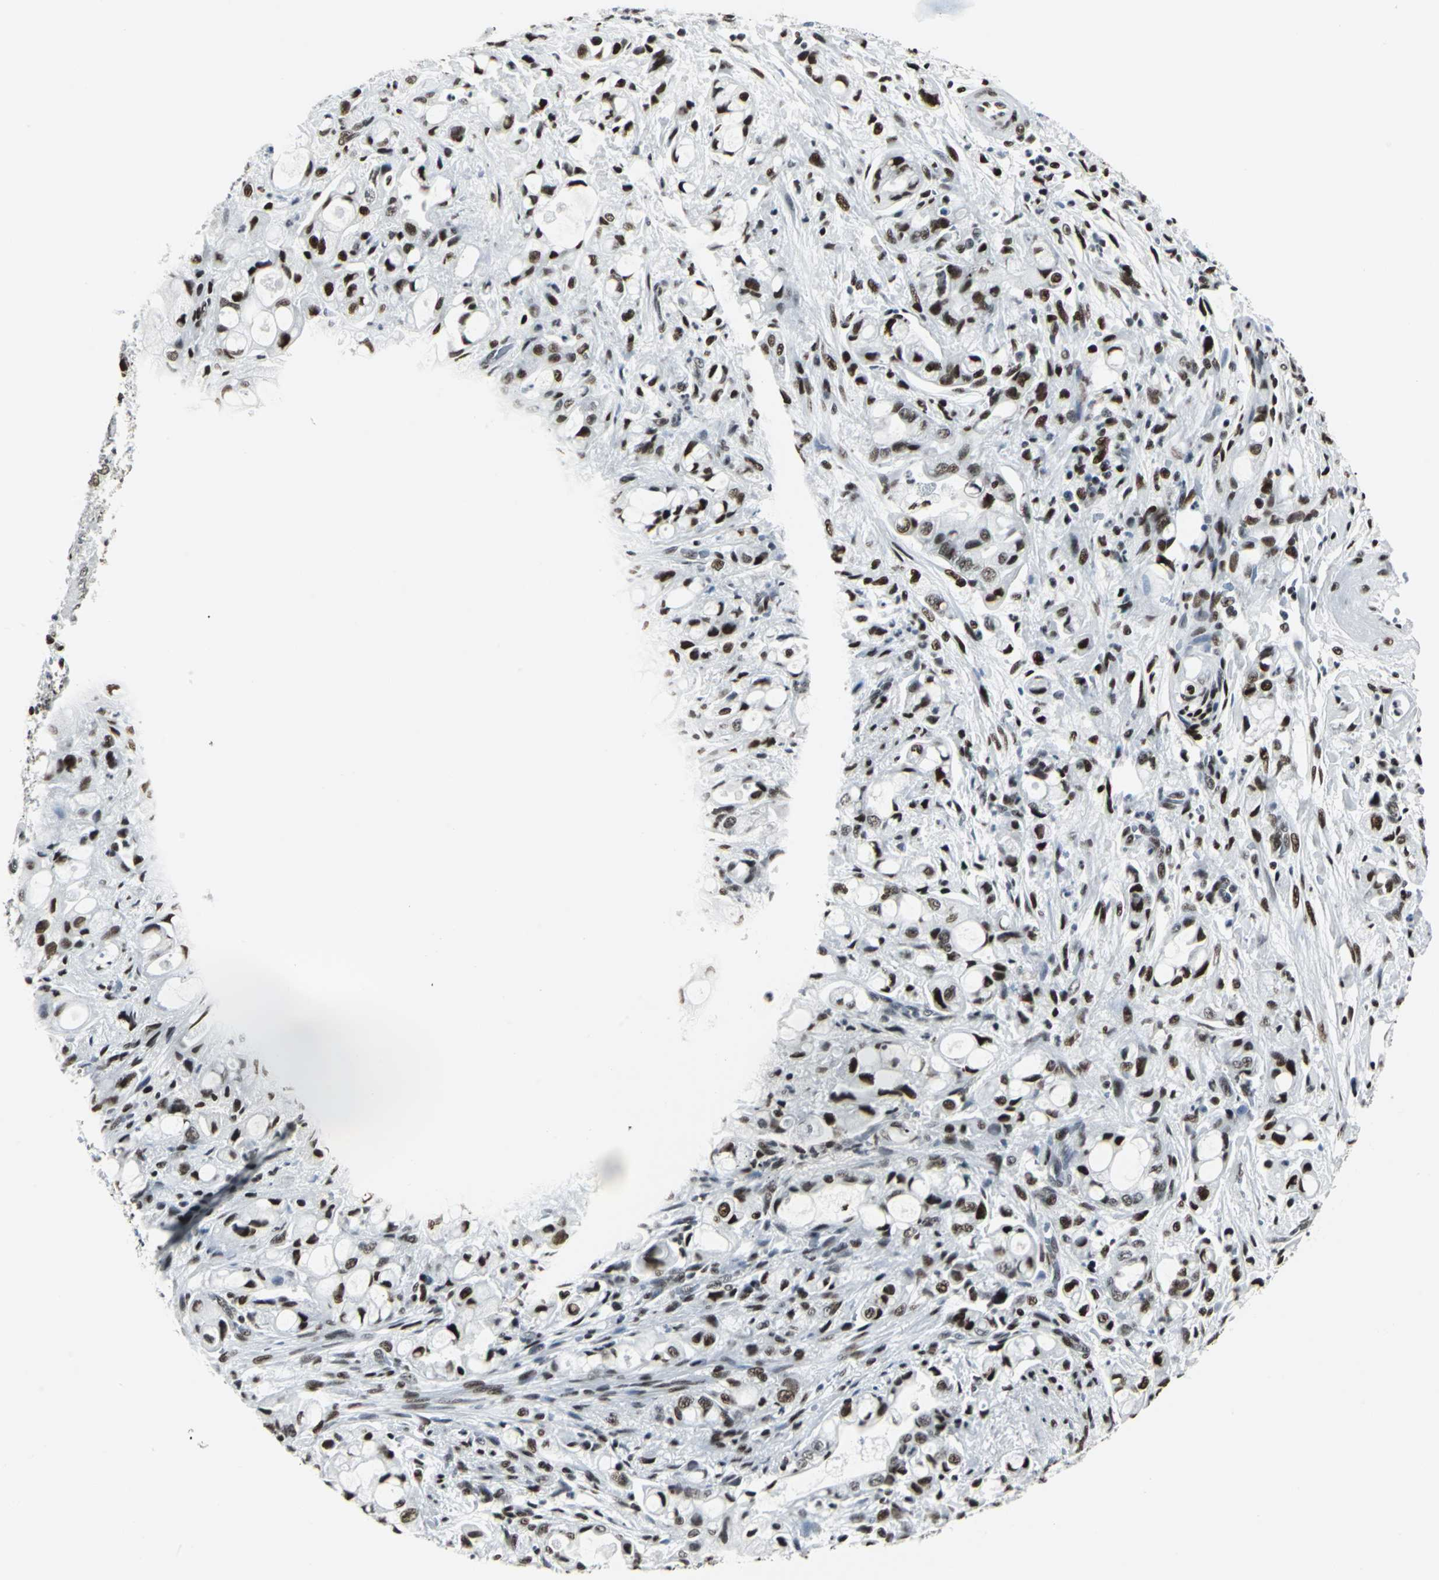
{"staining": {"intensity": "strong", "quantity": ">75%", "location": "nuclear"}, "tissue": "pancreatic cancer", "cell_type": "Tumor cells", "image_type": "cancer", "snomed": [{"axis": "morphology", "description": "Adenocarcinoma, NOS"}, {"axis": "topography", "description": "Pancreas"}], "caption": "Immunohistochemical staining of pancreatic adenocarcinoma reveals high levels of strong nuclear protein staining in about >75% of tumor cells. (brown staining indicates protein expression, while blue staining denotes nuclei).", "gene": "HDAC2", "patient": {"sex": "male", "age": 79}}